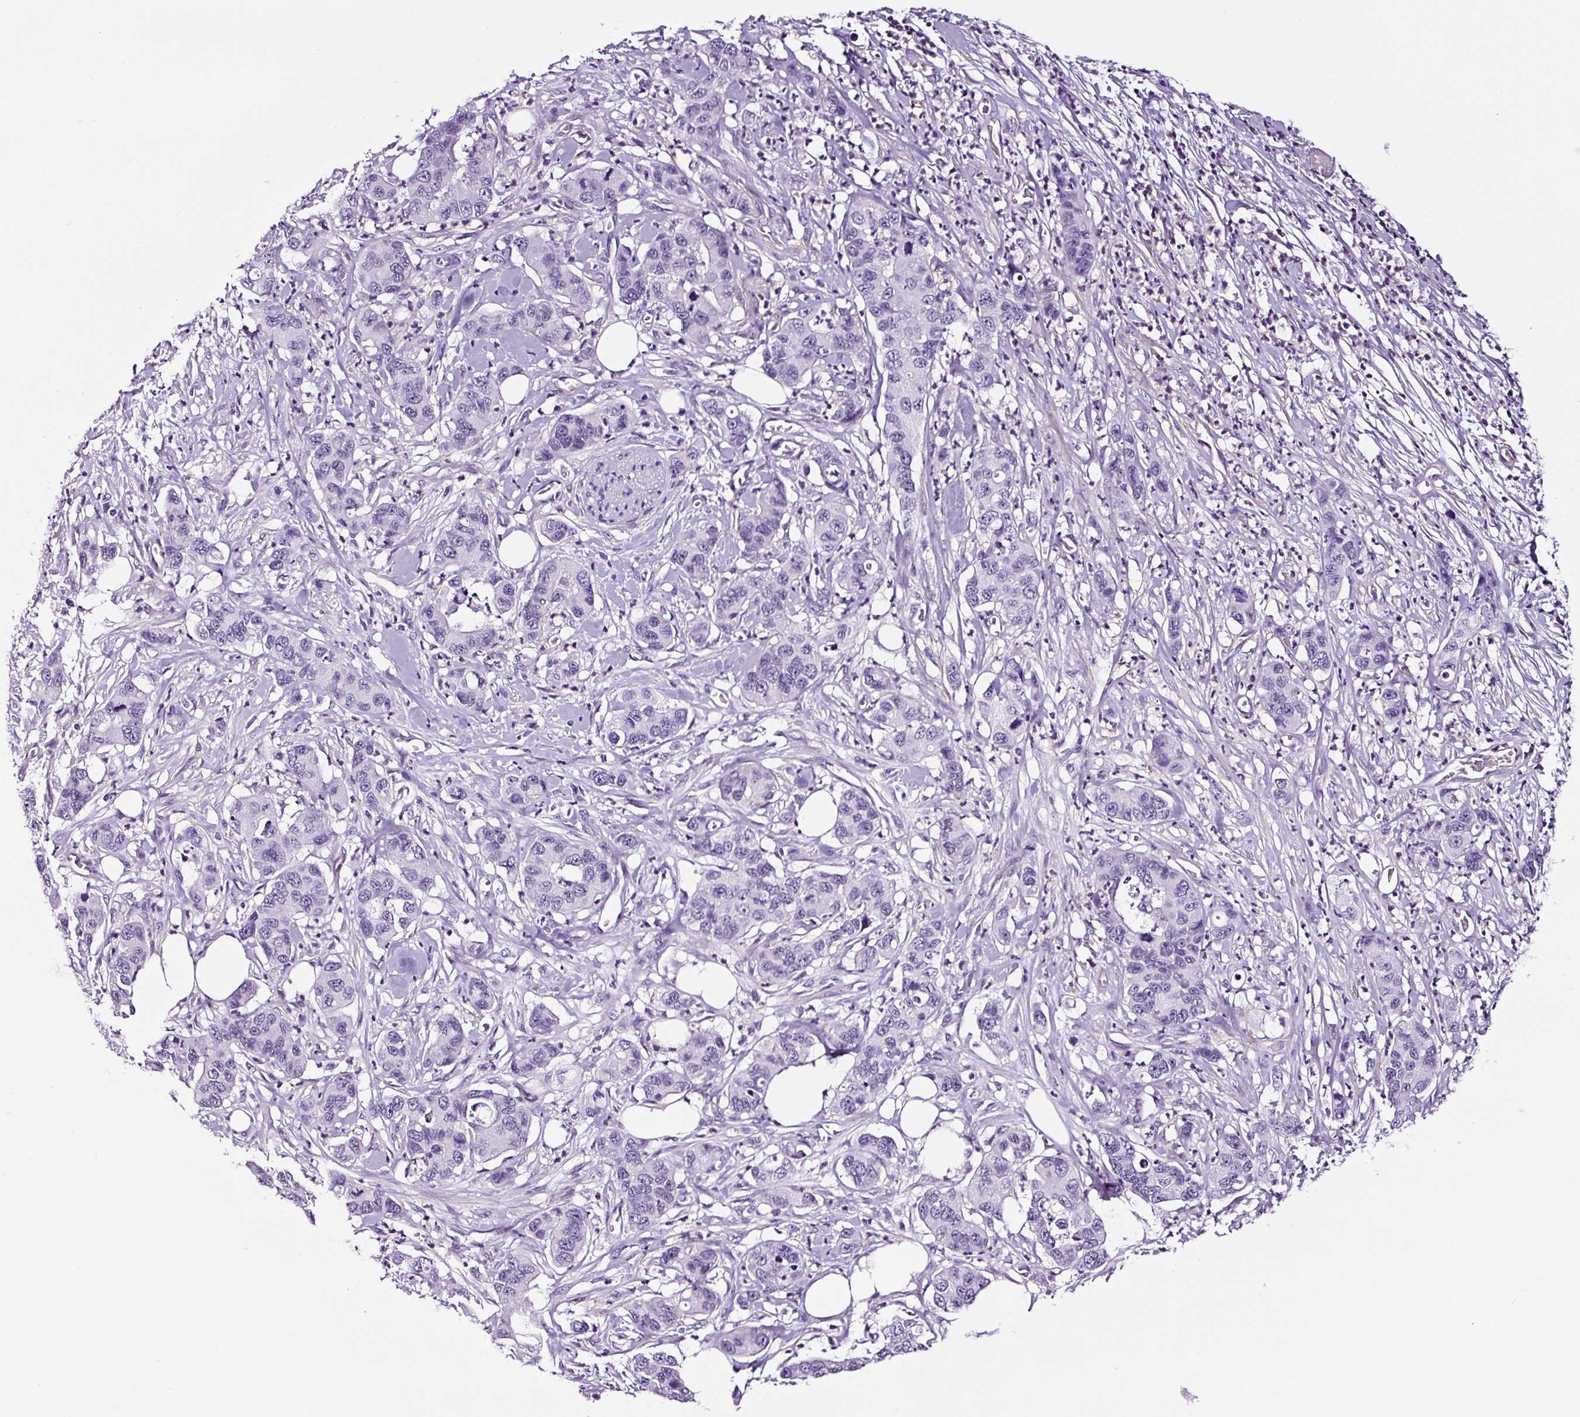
{"staining": {"intensity": "negative", "quantity": "none", "location": "none"}, "tissue": "pancreatic cancer", "cell_type": "Tumor cells", "image_type": "cancer", "snomed": [{"axis": "morphology", "description": "Adenocarcinoma, NOS"}, {"axis": "topography", "description": "Pancreas"}], "caption": "Adenocarcinoma (pancreatic) stained for a protein using IHC shows no staining tumor cells.", "gene": "TAFA3", "patient": {"sex": "male", "age": 73}}